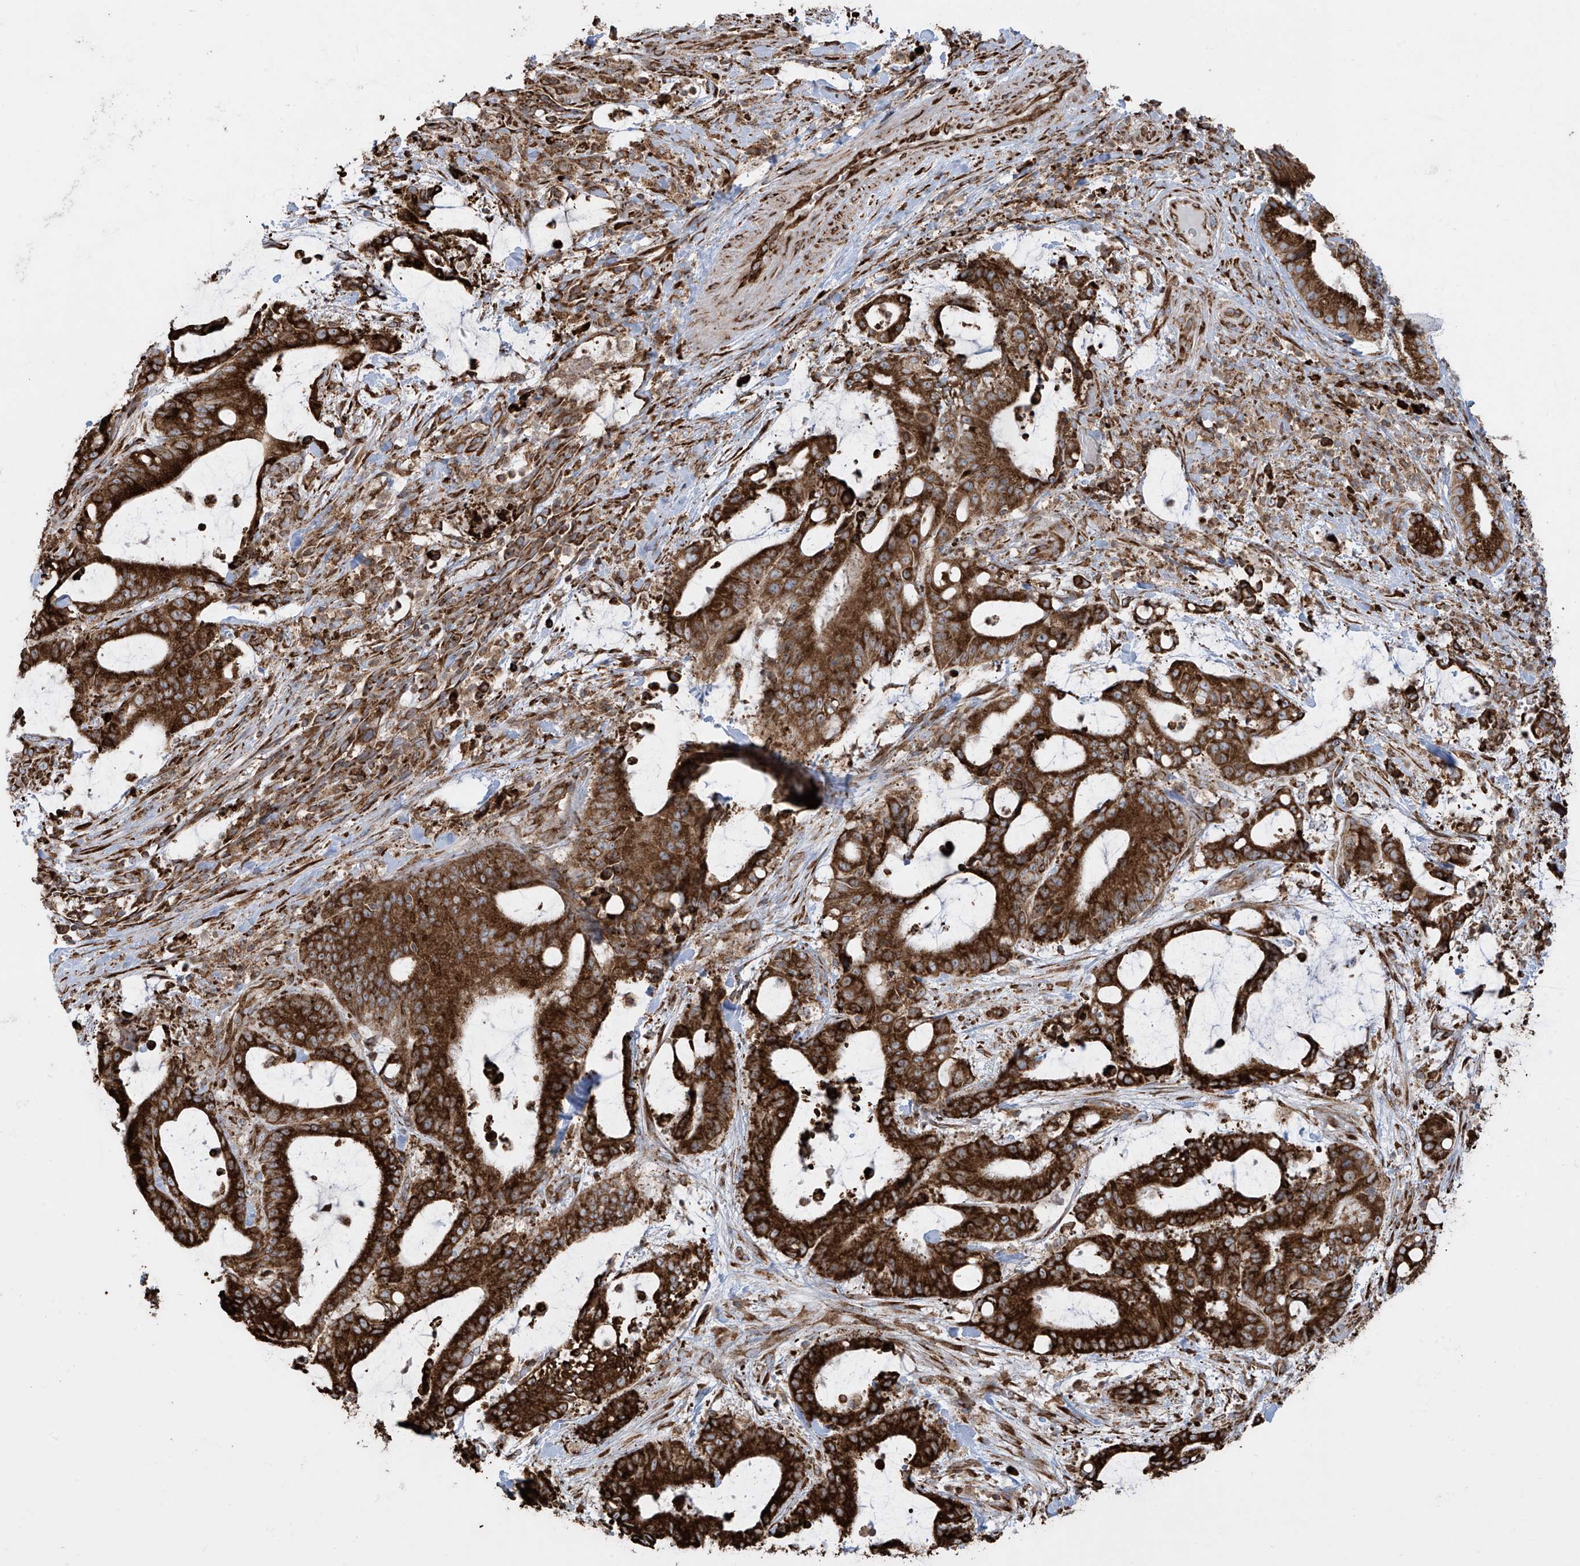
{"staining": {"intensity": "strong", "quantity": ">75%", "location": "cytoplasmic/membranous"}, "tissue": "liver cancer", "cell_type": "Tumor cells", "image_type": "cancer", "snomed": [{"axis": "morphology", "description": "Normal tissue, NOS"}, {"axis": "morphology", "description": "Cholangiocarcinoma"}, {"axis": "topography", "description": "Liver"}, {"axis": "topography", "description": "Peripheral nerve tissue"}], "caption": "Strong cytoplasmic/membranous protein positivity is identified in about >75% of tumor cells in liver cholangiocarcinoma.", "gene": "MX1", "patient": {"sex": "female", "age": 73}}